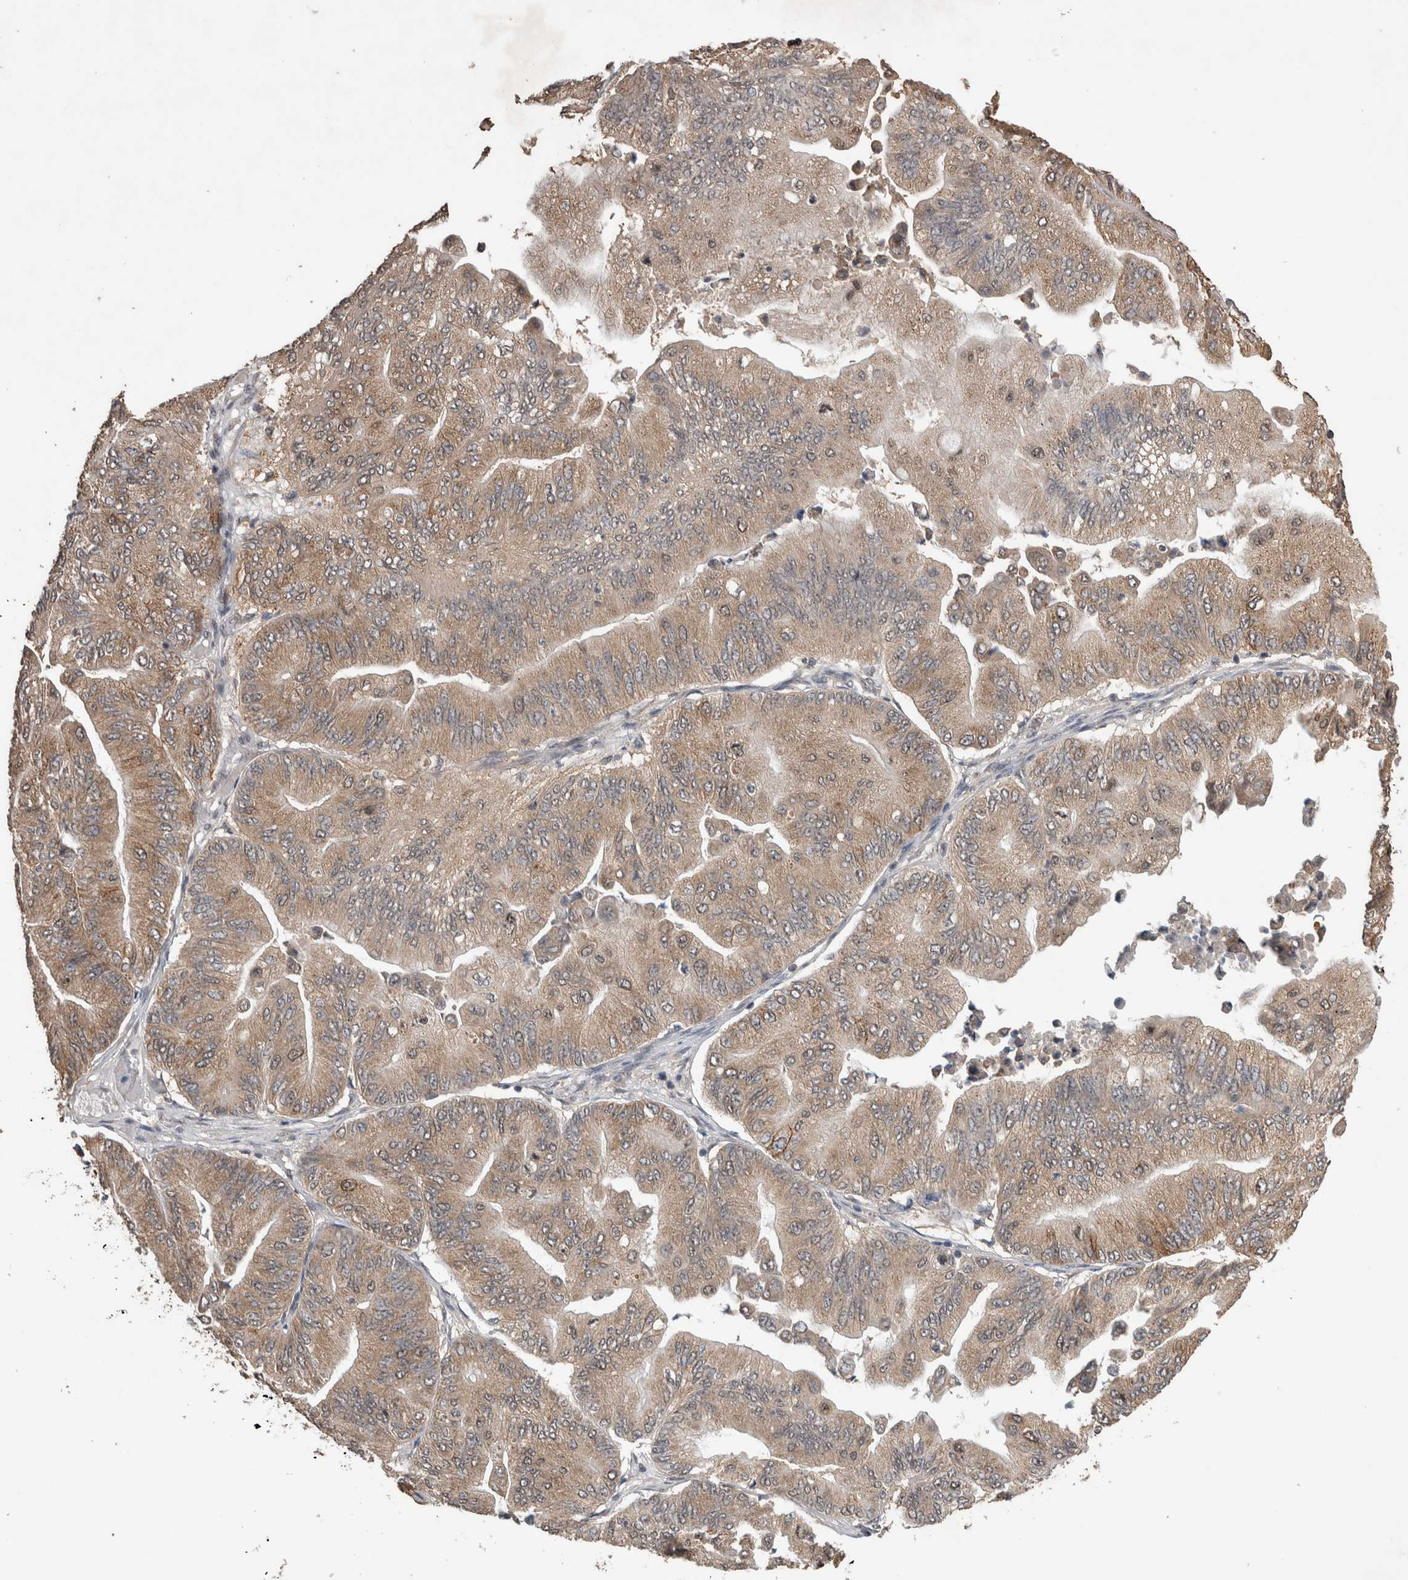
{"staining": {"intensity": "moderate", "quantity": ">75%", "location": "cytoplasmic/membranous"}, "tissue": "ovarian cancer", "cell_type": "Tumor cells", "image_type": "cancer", "snomed": [{"axis": "morphology", "description": "Cystadenocarcinoma, mucinous, NOS"}, {"axis": "topography", "description": "Ovary"}], "caption": "Tumor cells exhibit moderate cytoplasmic/membranous positivity in about >75% of cells in mucinous cystadenocarcinoma (ovarian). Immunohistochemistry (ihc) stains the protein of interest in brown and the nuclei are stained blue.", "gene": "DVL2", "patient": {"sex": "female", "age": 61}}